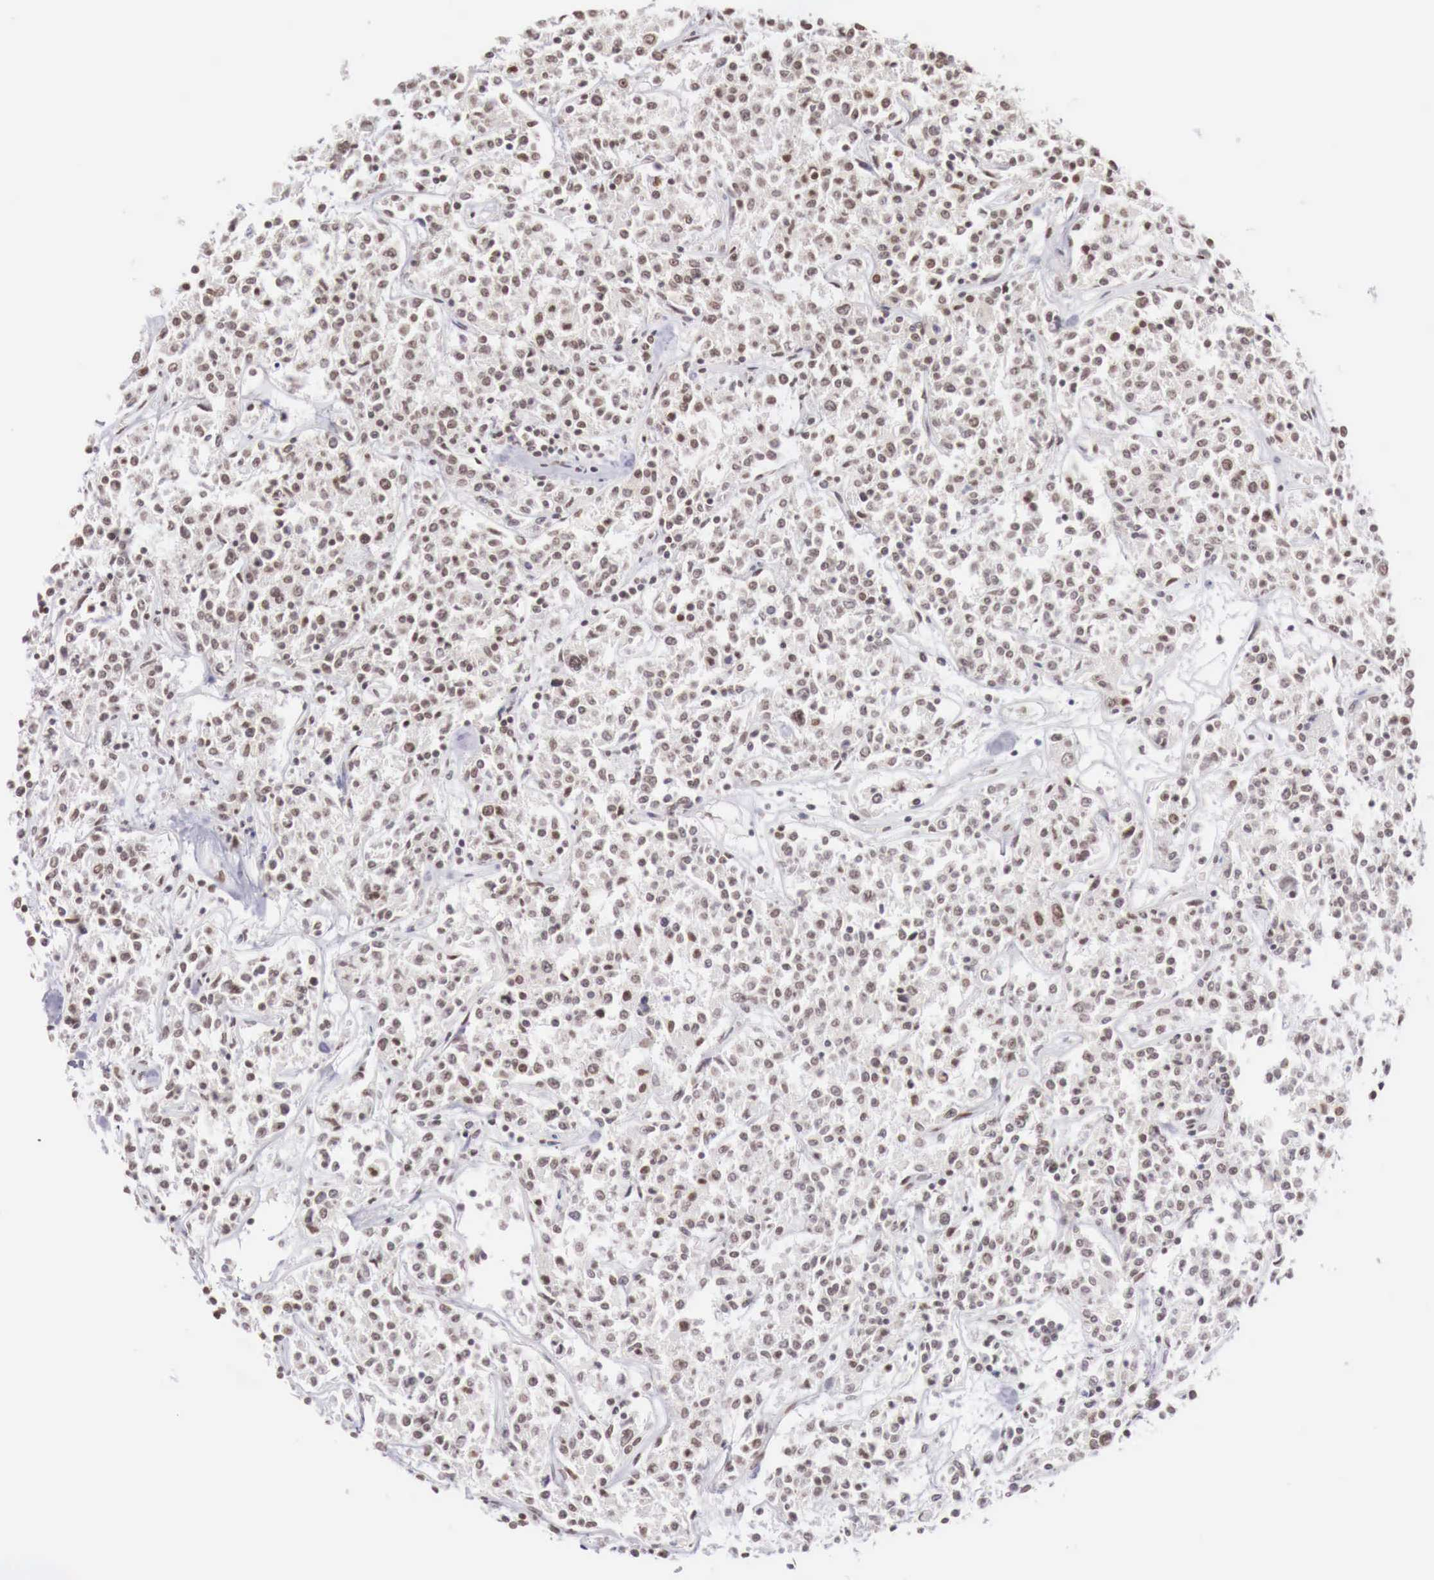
{"staining": {"intensity": "weak", "quantity": "25%-75%", "location": "cytoplasmic/membranous"}, "tissue": "lymphoma", "cell_type": "Tumor cells", "image_type": "cancer", "snomed": [{"axis": "morphology", "description": "Malignant lymphoma, non-Hodgkin's type, Low grade"}, {"axis": "topography", "description": "Small intestine"}], "caption": "Protein expression analysis of human malignant lymphoma, non-Hodgkin's type (low-grade) reveals weak cytoplasmic/membranous expression in approximately 25%-75% of tumor cells.", "gene": "PHF14", "patient": {"sex": "female", "age": 59}}